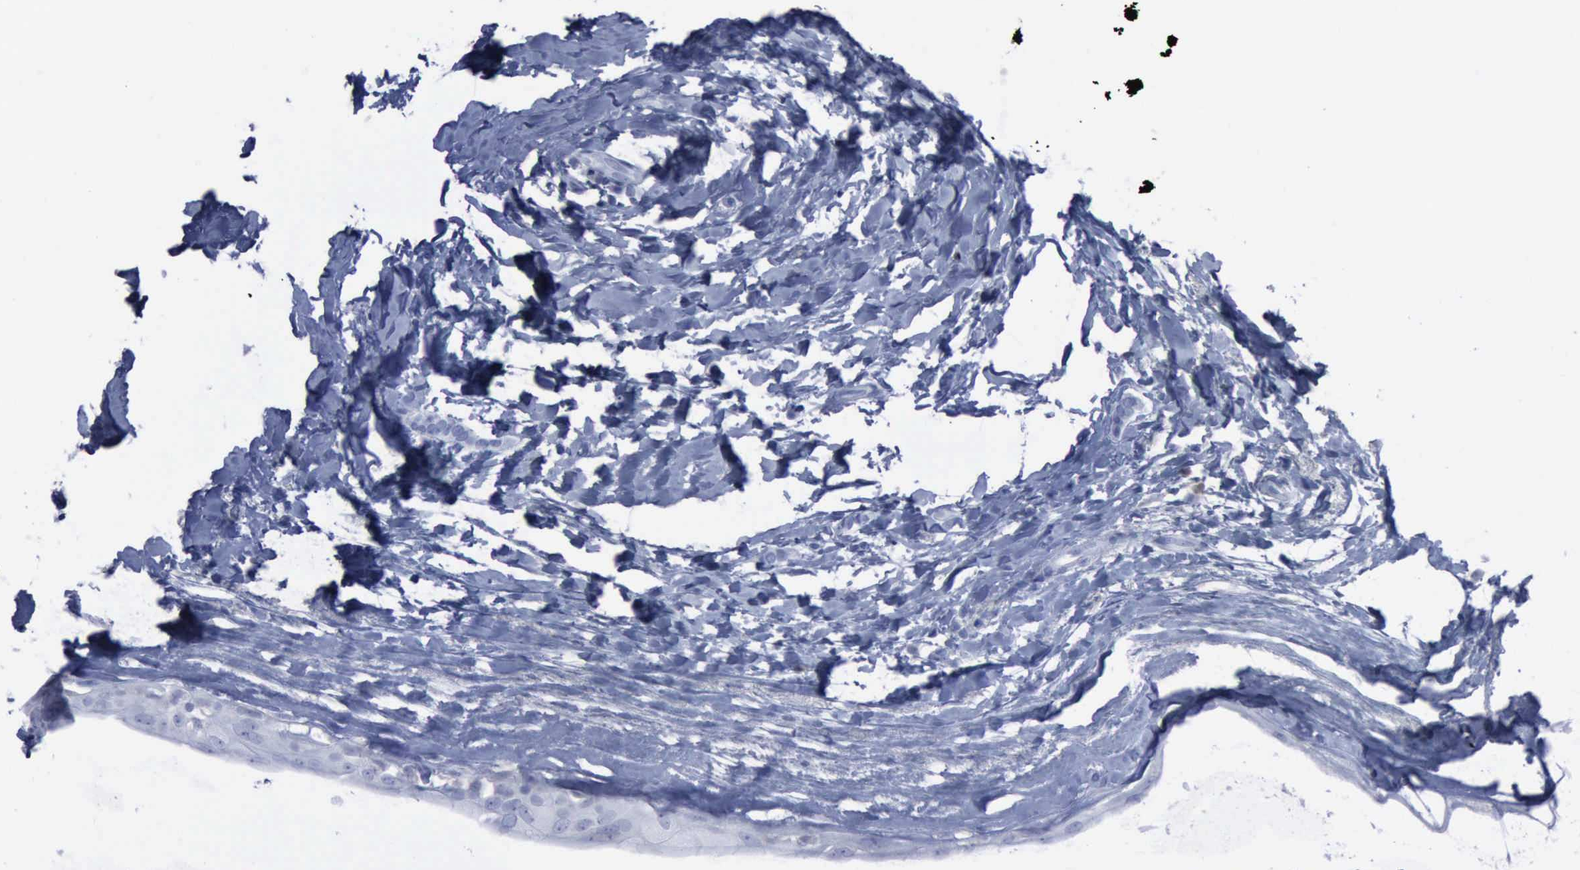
{"staining": {"intensity": "negative", "quantity": "none", "location": "none"}, "tissue": "breast cancer", "cell_type": "Tumor cells", "image_type": "cancer", "snomed": [{"axis": "morphology", "description": "Duct carcinoma"}, {"axis": "topography", "description": "Breast"}], "caption": "Tumor cells are negative for brown protein staining in breast cancer (intraductal carcinoma).", "gene": "CSTA", "patient": {"sex": "female", "age": 54}}